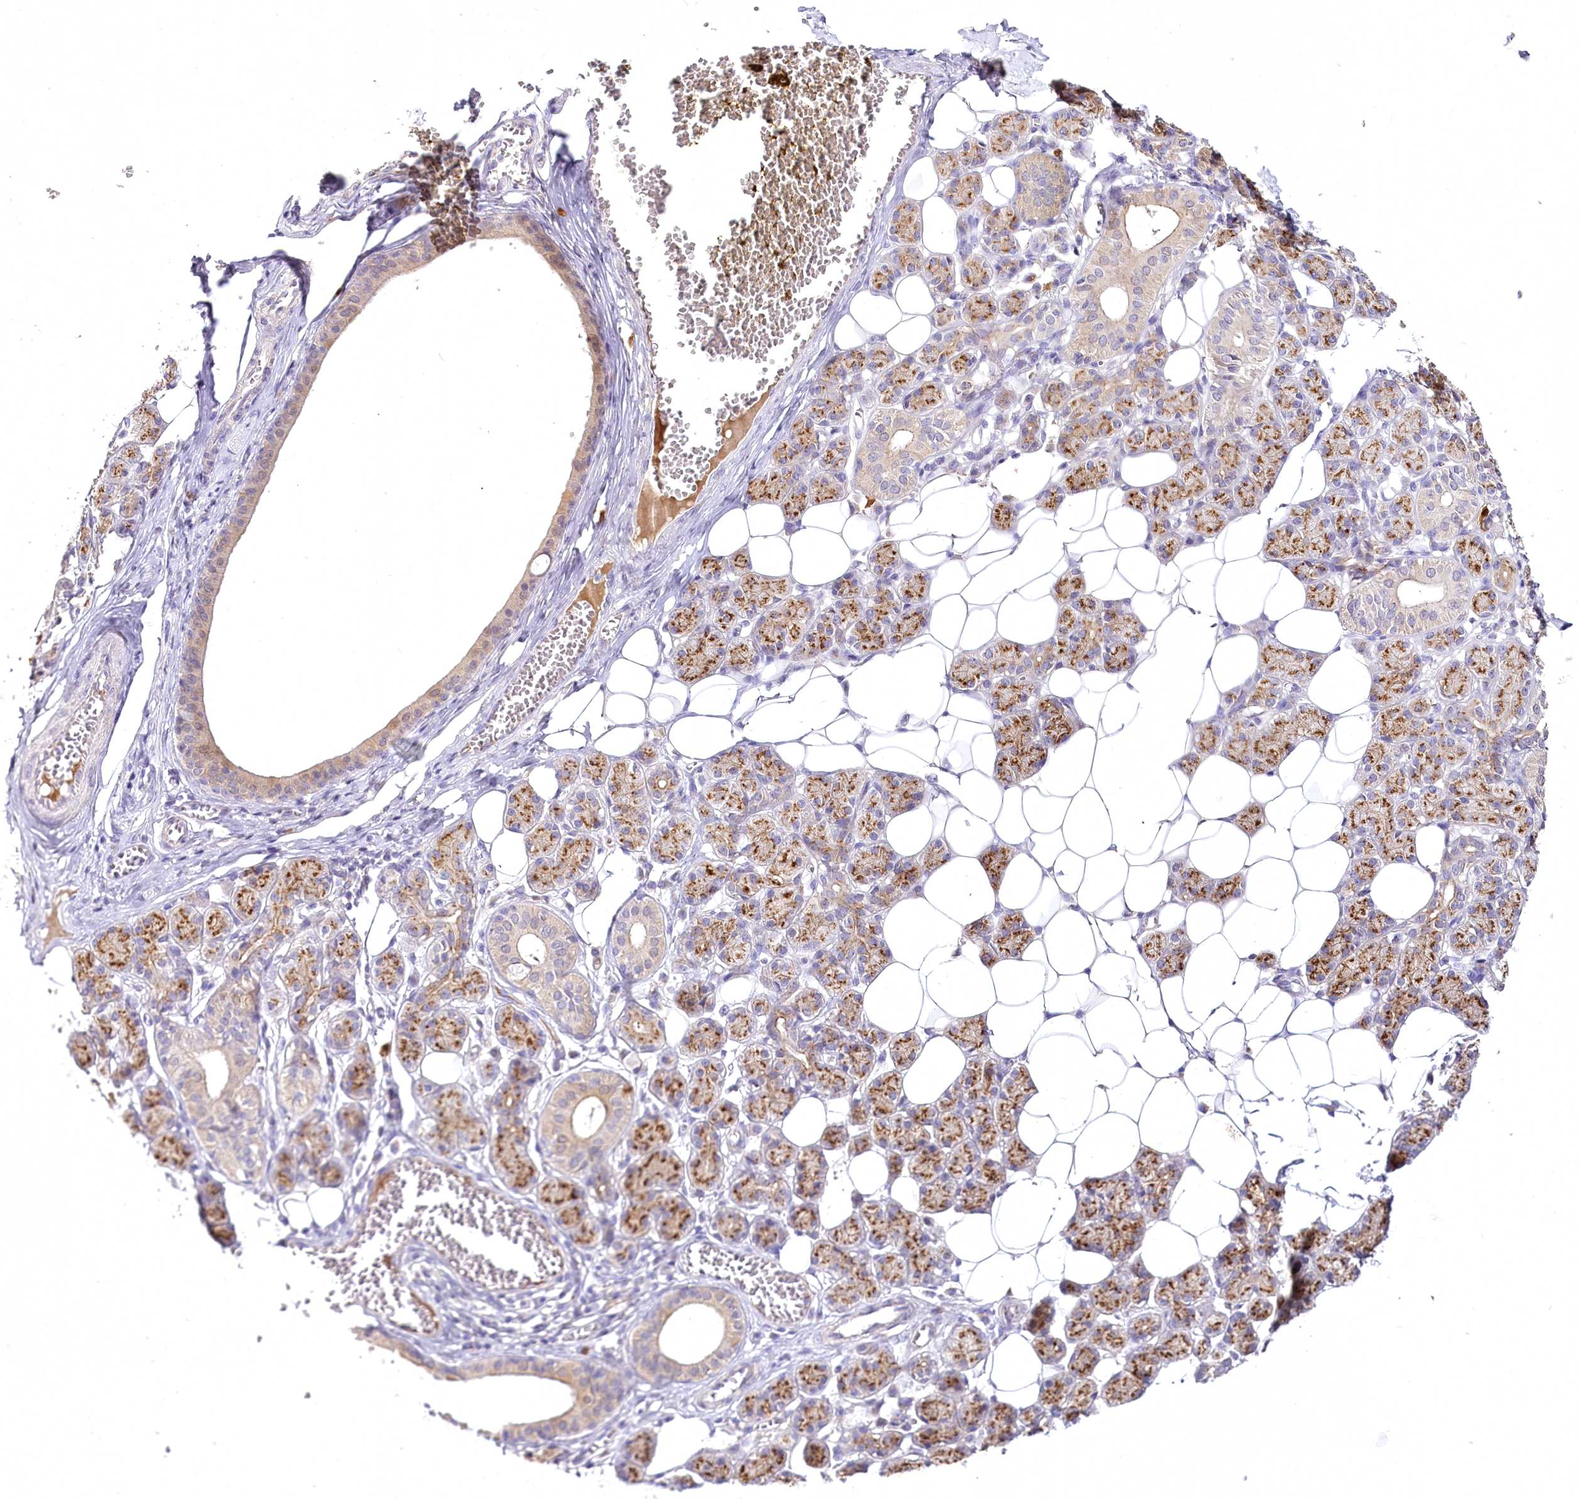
{"staining": {"intensity": "moderate", "quantity": ">75%", "location": "cytoplasmic/membranous"}, "tissue": "salivary gland", "cell_type": "Glandular cells", "image_type": "normal", "snomed": [{"axis": "morphology", "description": "Normal tissue, NOS"}, {"axis": "topography", "description": "Salivary gland"}], "caption": "Immunohistochemical staining of benign salivary gland exhibits moderate cytoplasmic/membranous protein staining in approximately >75% of glandular cells.", "gene": "VWA5A", "patient": {"sex": "female", "age": 33}}